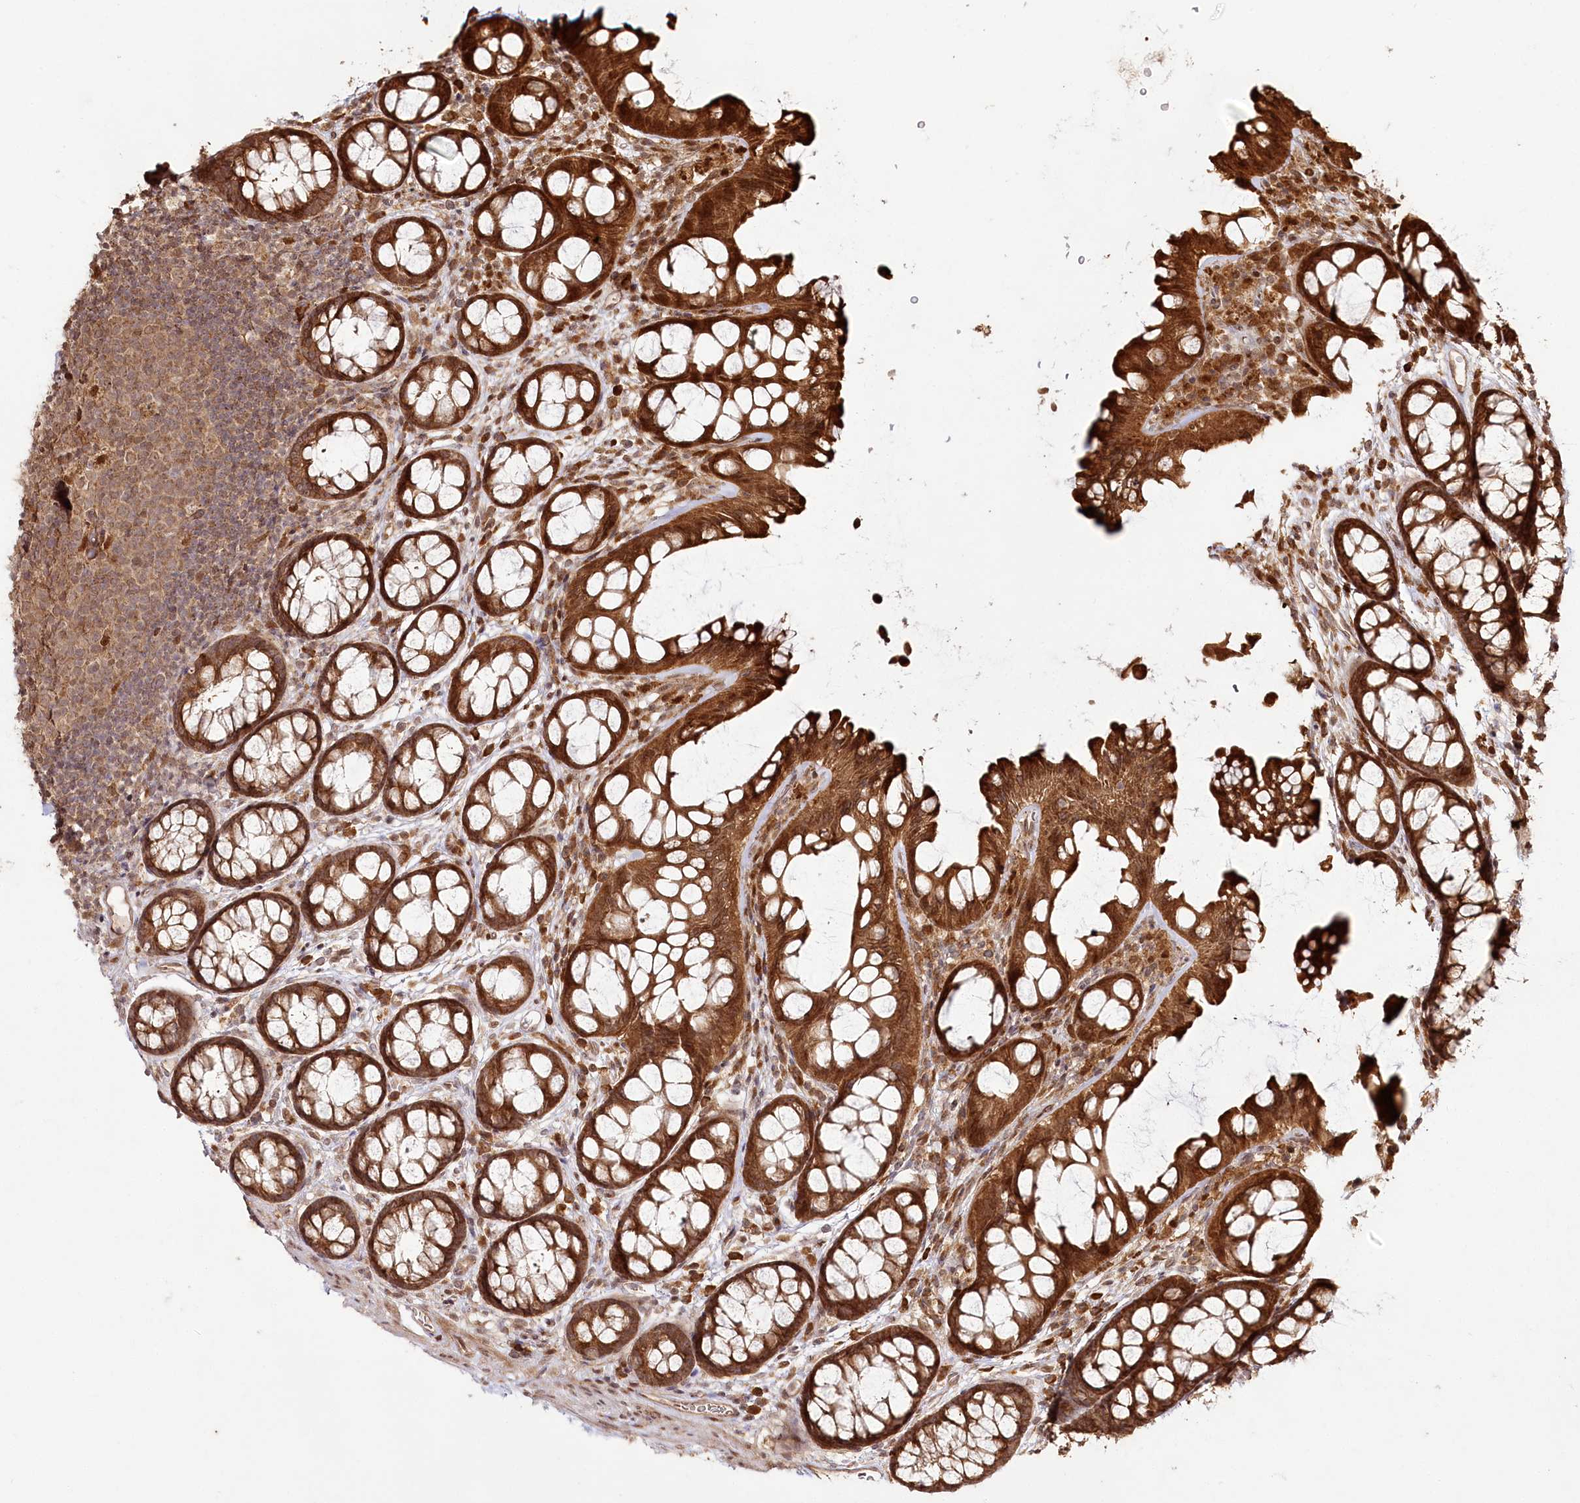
{"staining": {"intensity": "strong", "quantity": ">75%", "location": "cytoplasmic/membranous,nuclear"}, "tissue": "colon", "cell_type": "Endothelial cells", "image_type": "normal", "snomed": [{"axis": "morphology", "description": "Normal tissue, NOS"}, {"axis": "topography", "description": "Colon"}], "caption": "This micrograph reveals IHC staining of benign human colon, with high strong cytoplasmic/membranous,nuclear positivity in approximately >75% of endothelial cells.", "gene": "ULK2", "patient": {"sex": "female", "age": 82}}